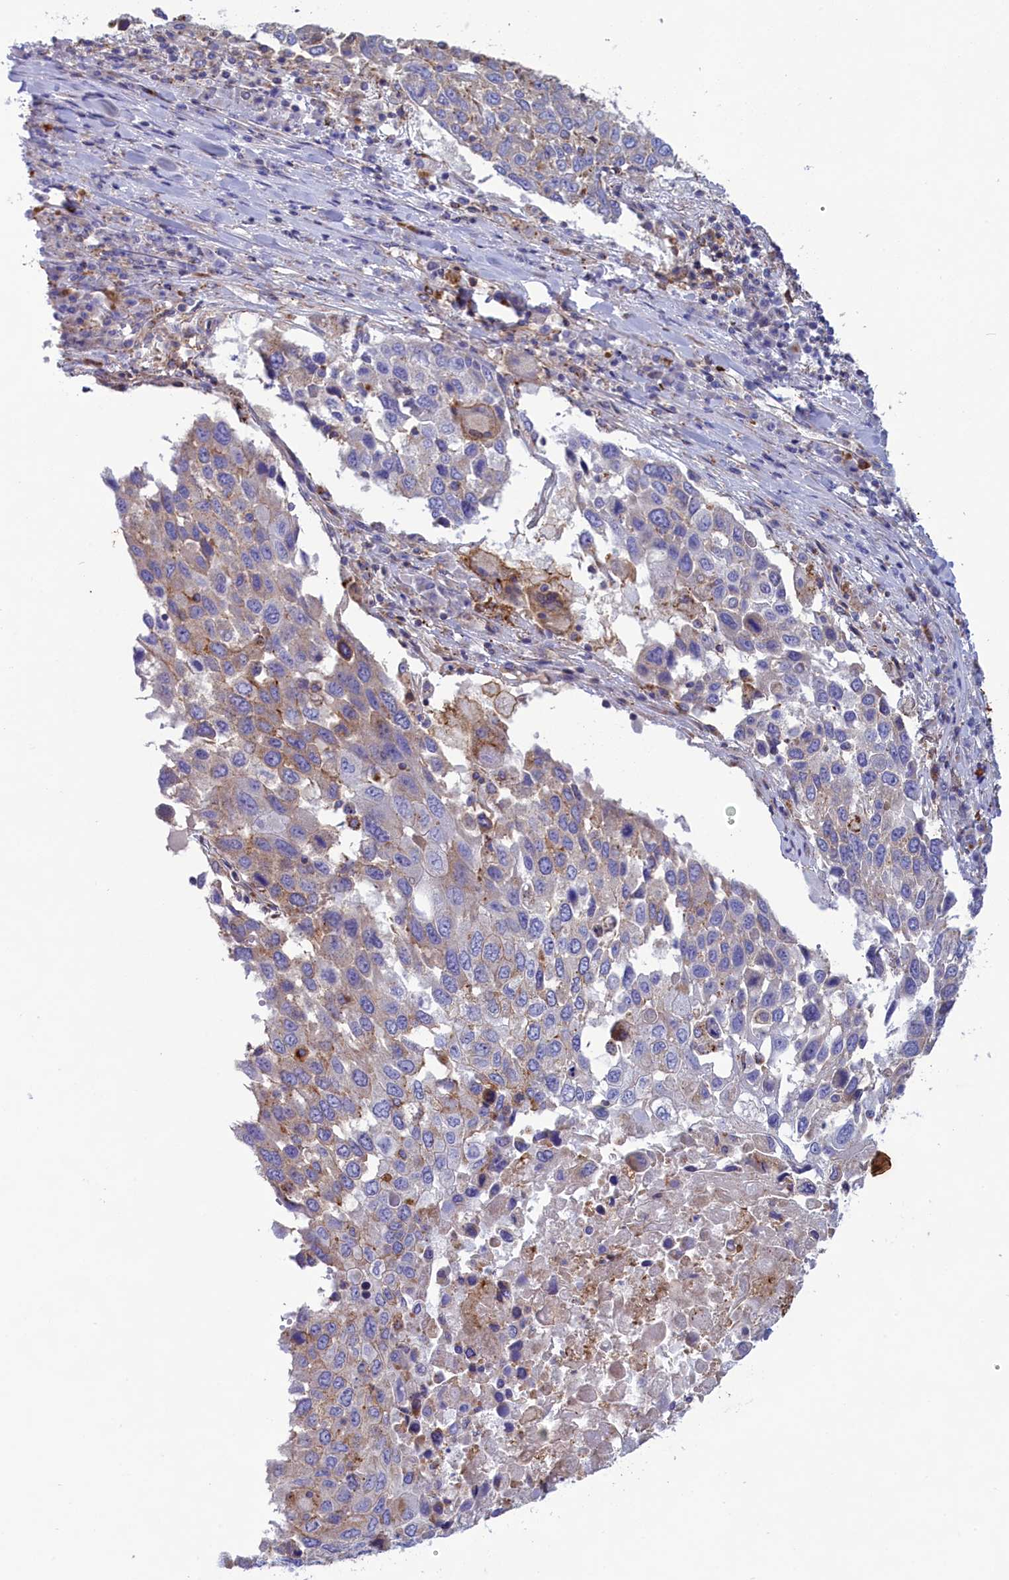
{"staining": {"intensity": "weak", "quantity": "<25%", "location": "cytoplasmic/membranous"}, "tissue": "lung cancer", "cell_type": "Tumor cells", "image_type": "cancer", "snomed": [{"axis": "morphology", "description": "Squamous cell carcinoma, NOS"}, {"axis": "topography", "description": "Lung"}], "caption": "This is an IHC micrograph of lung cancer. There is no staining in tumor cells.", "gene": "SCAMP4", "patient": {"sex": "male", "age": 65}}